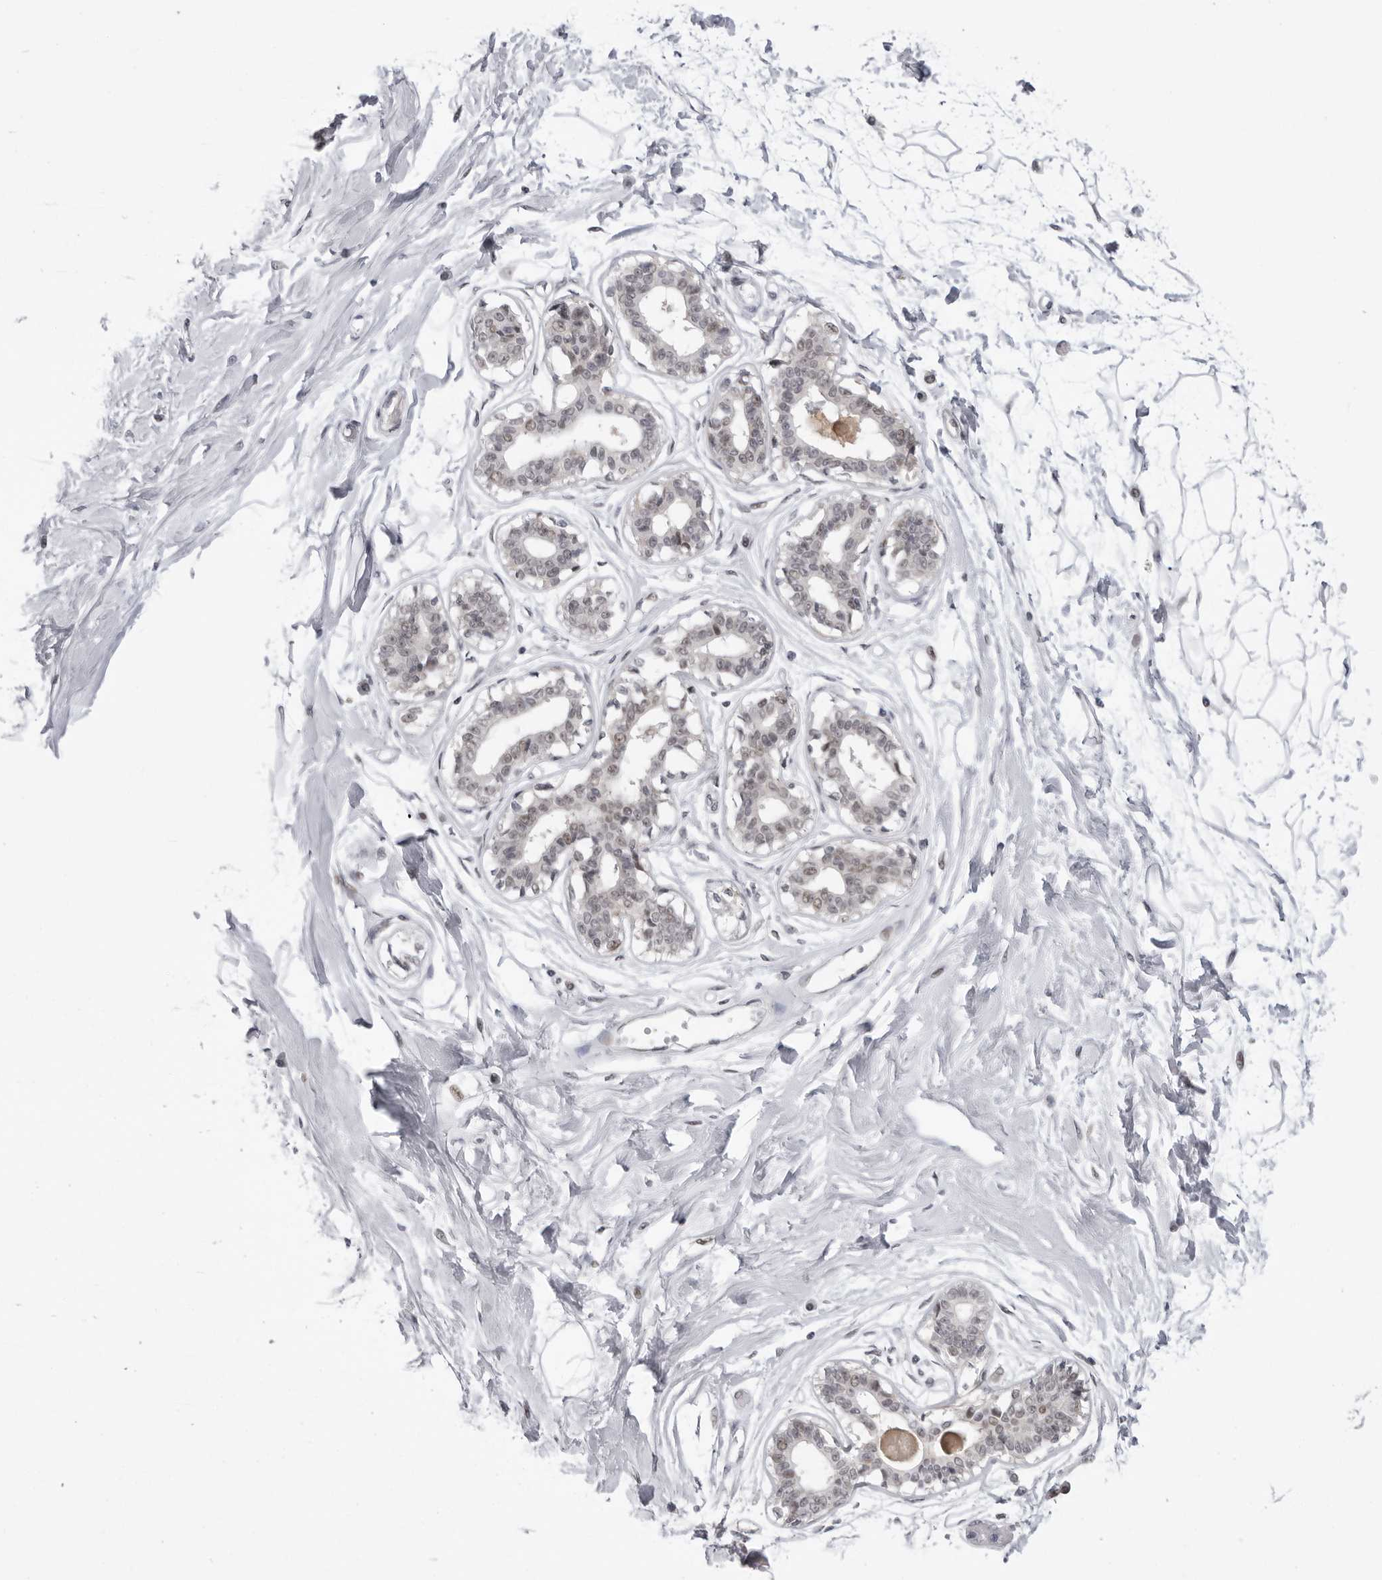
{"staining": {"intensity": "negative", "quantity": "none", "location": "none"}, "tissue": "breast", "cell_type": "Adipocytes", "image_type": "normal", "snomed": [{"axis": "morphology", "description": "Normal tissue, NOS"}, {"axis": "topography", "description": "Breast"}], "caption": "Histopathology image shows no protein positivity in adipocytes of normal breast. The staining is performed using DAB (3,3'-diaminobenzidine) brown chromogen with nuclei counter-stained in using hematoxylin.", "gene": "ALPK2", "patient": {"sex": "female", "age": 45}}